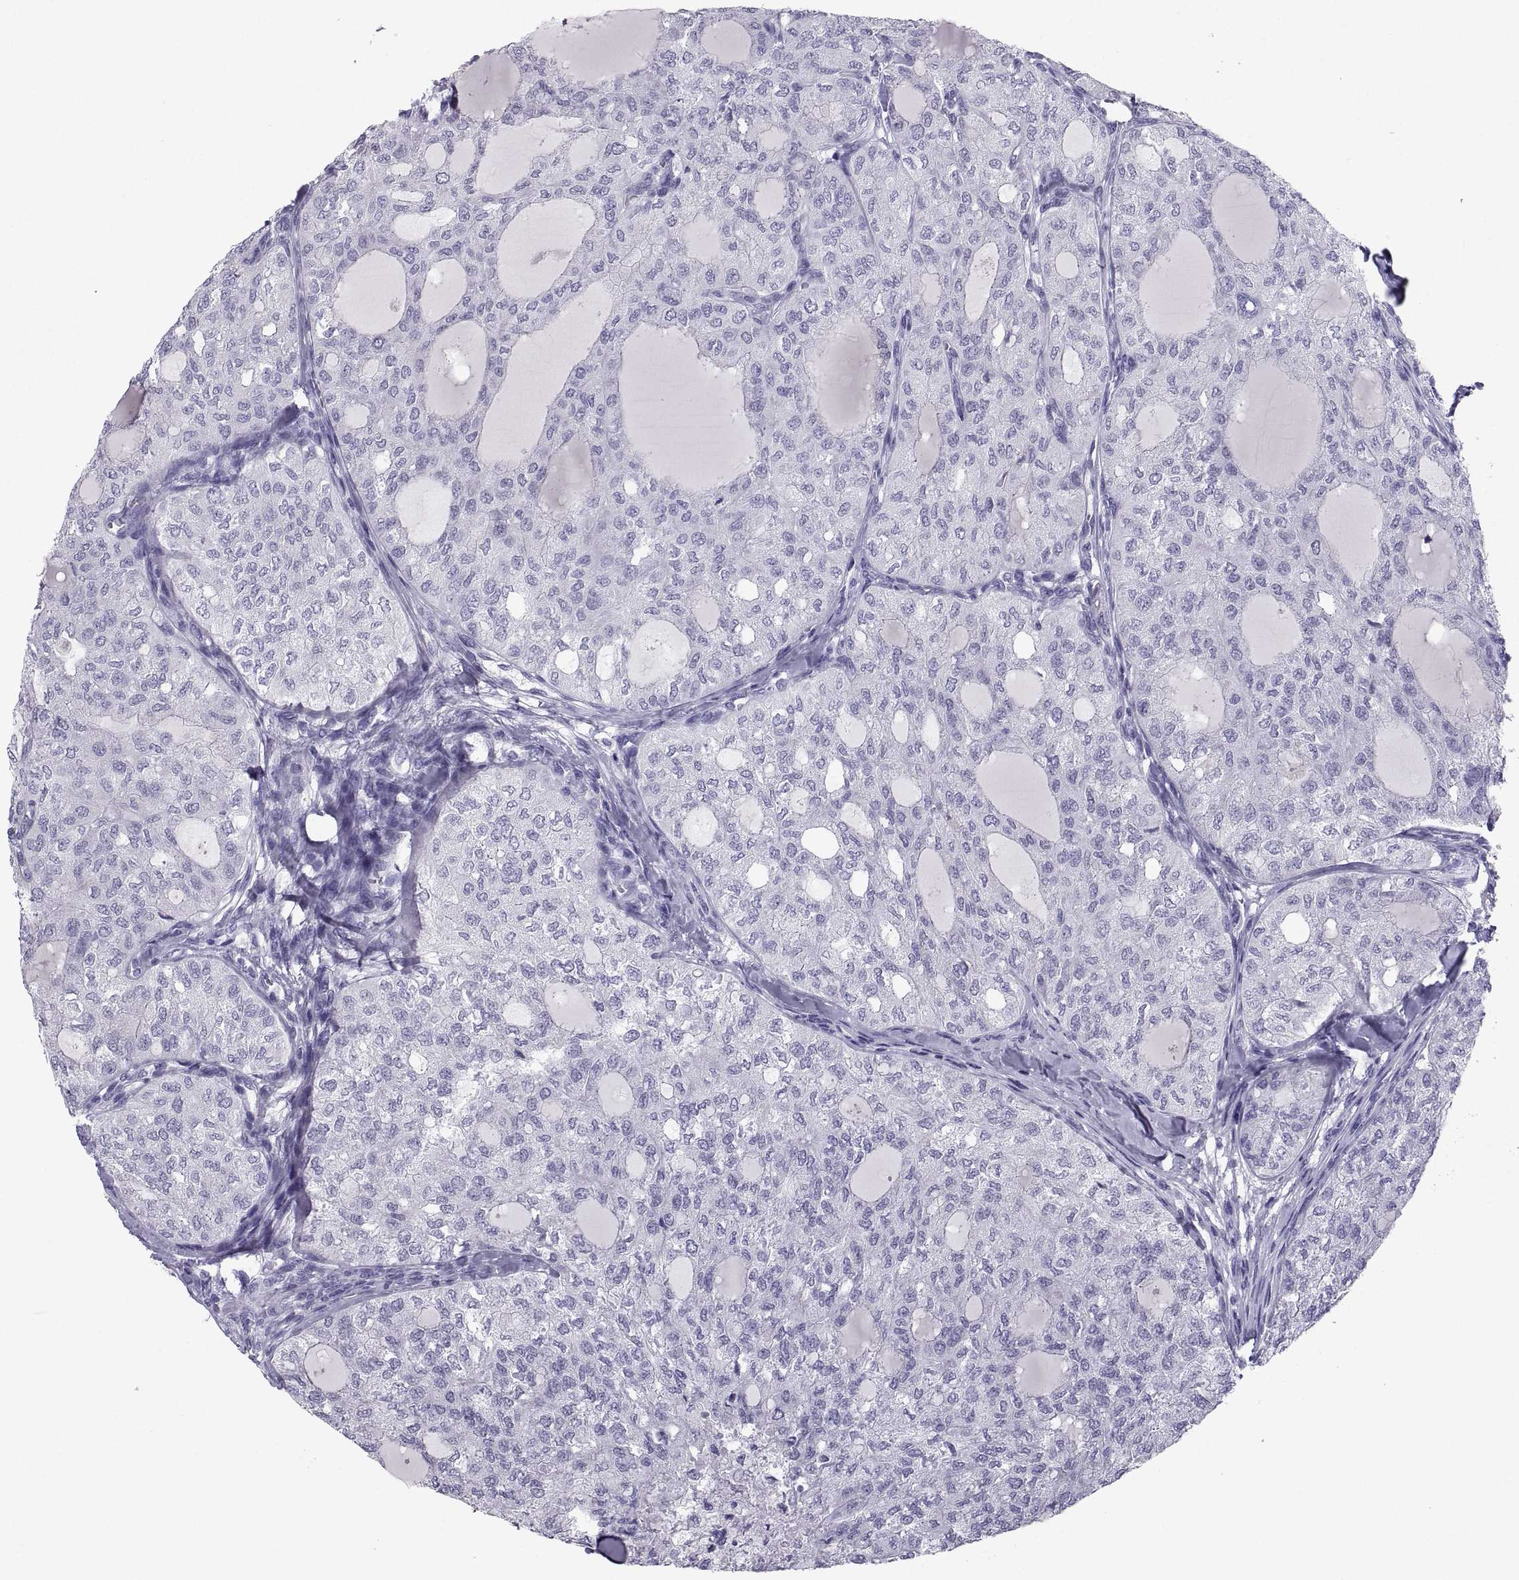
{"staining": {"intensity": "negative", "quantity": "none", "location": "none"}, "tissue": "thyroid cancer", "cell_type": "Tumor cells", "image_type": "cancer", "snomed": [{"axis": "morphology", "description": "Follicular adenoma carcinoma, NOS"}, {"axis": "topography", "description": "Thyroid gland"}], "caption": "A high-resolution image shows immunohistochemistry (IHC) staining of follicular adenoma carcinoma (thyroid), which reveals no significant expression in tumor cells.", "gene": "PCSK1N", "patient": {"sex": "male", "age": 75}}